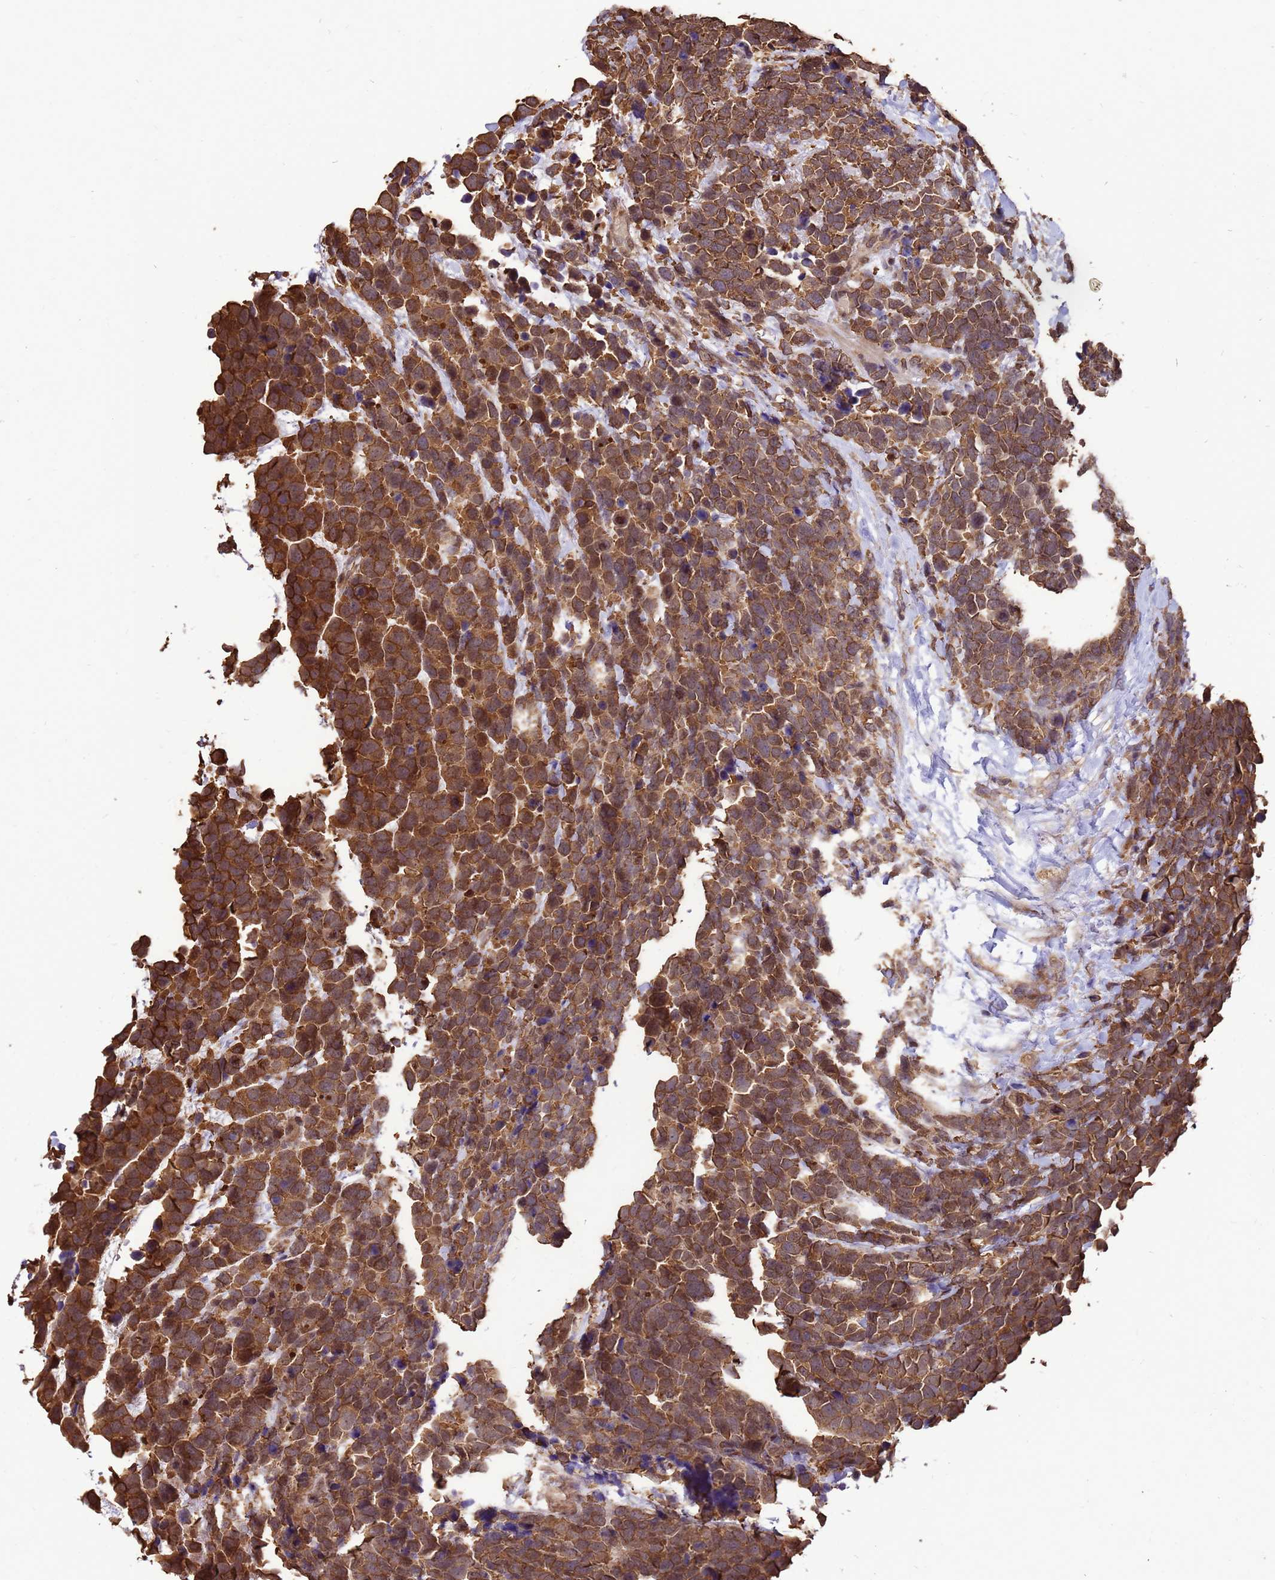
{"staining": {"intensity": "moderate", "quantity": ">75%", "location": "cytoplasmic/membranous"}, "tissue": "urothelial cancer", "cell_type": "Tumor cells", "image_type": "cancer", "snomed": [{"axis": "morphology", "description": "Urothelial carcinoma, High grade"}, {"axis": "topography", "description": "Urinary bladder"}], "caption": "Brown immunohistochemical staining in urothelial cancer exhibits moderate cytoplasmic/membranous staining in approximately >75% of tumor cells. (Brightfield microscopy of DAB IHC at high magnification).", "gene": "ZNF618", "patient": {"sex": "female", "age": 82}}